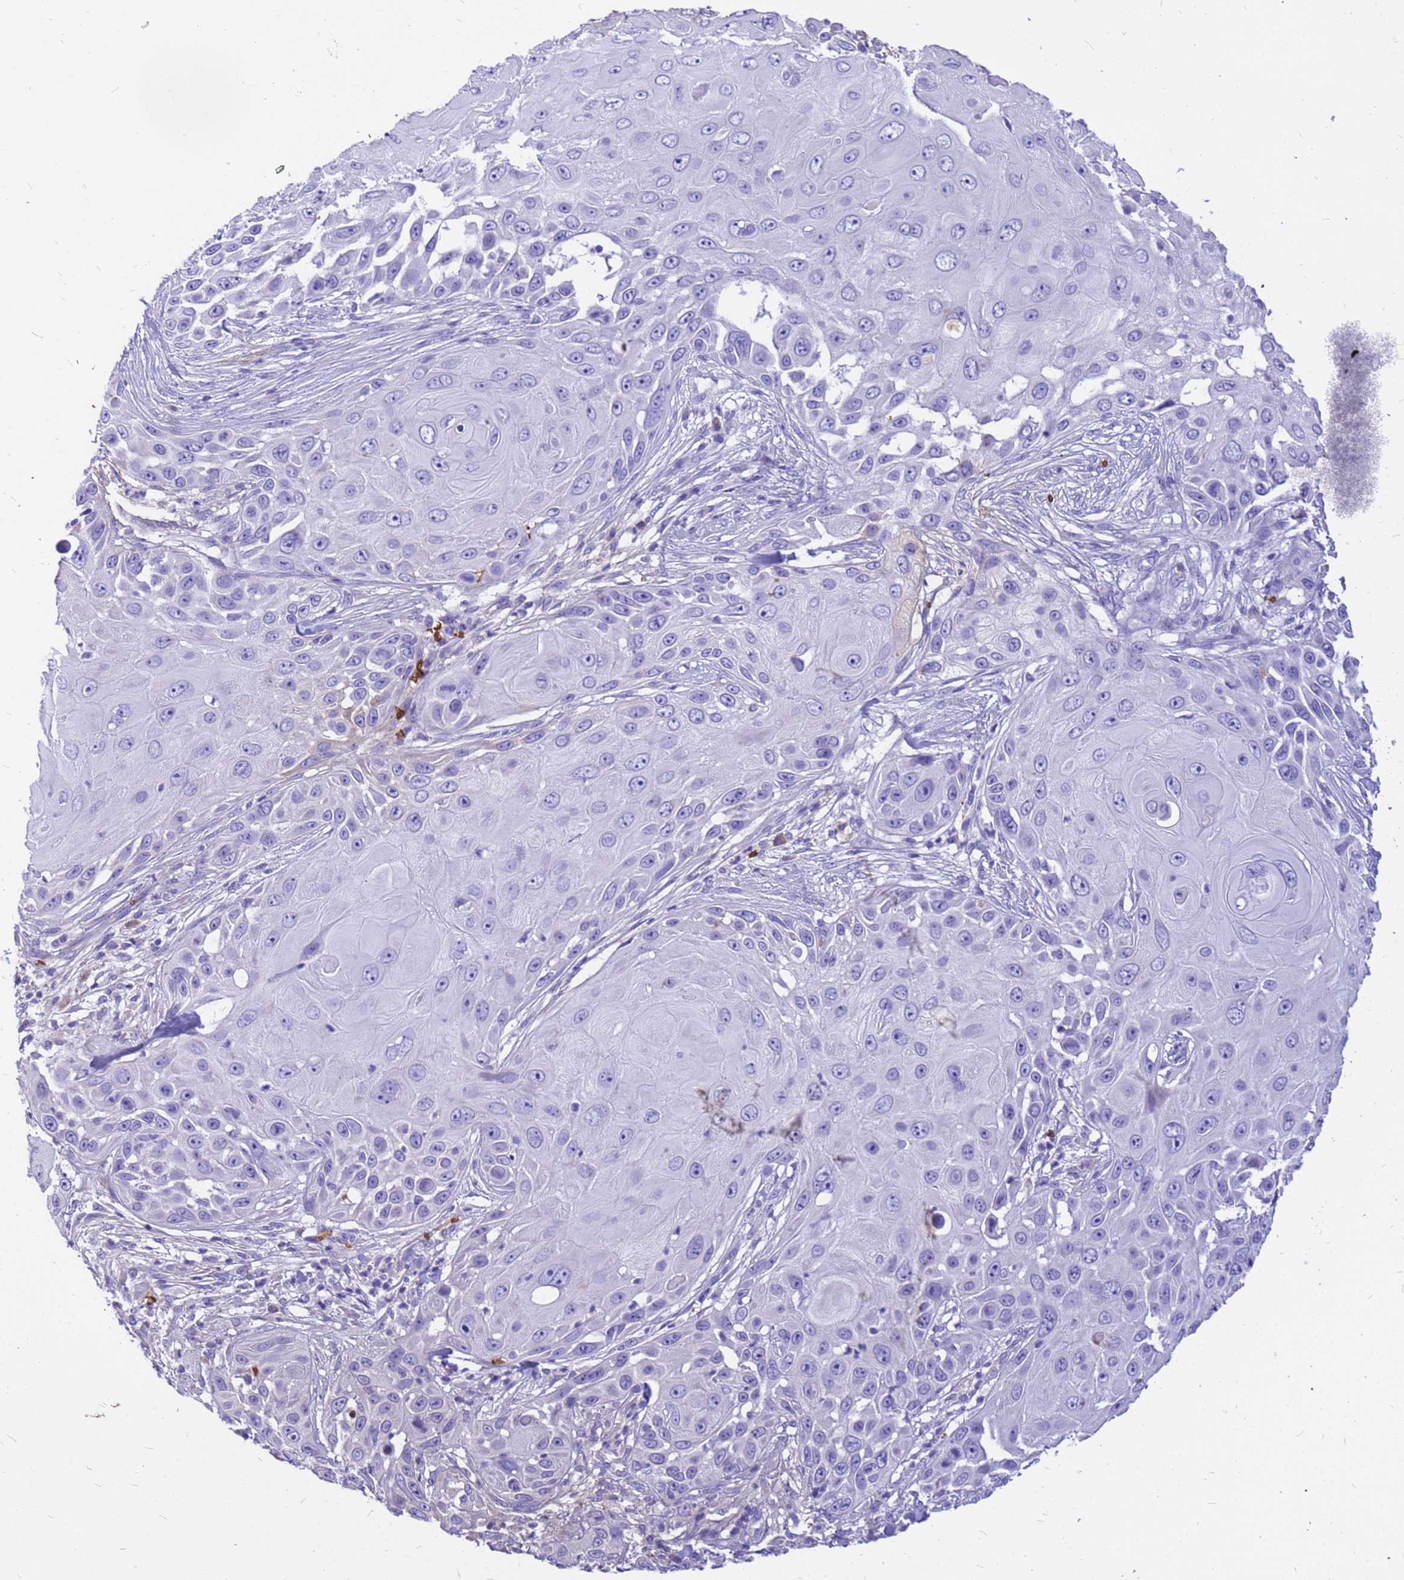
{"staining": {"intensity": "negative", "quantity": "none", "location": "none"}, "tissue": "skin cancer", "cell_type": "Tumor cells", "image_type": "cancer", "snomed": [{"axis": "morphology", "description": "Squamous cell carcinoma, NOS"}, {"axis": "topography", "description": "Skin"}], "caption": "A histopathology image of human skin cancer is negative for staining in tumor cells.", "gene": "HBA2", "patient": {"sex": "female", "age": 44}}